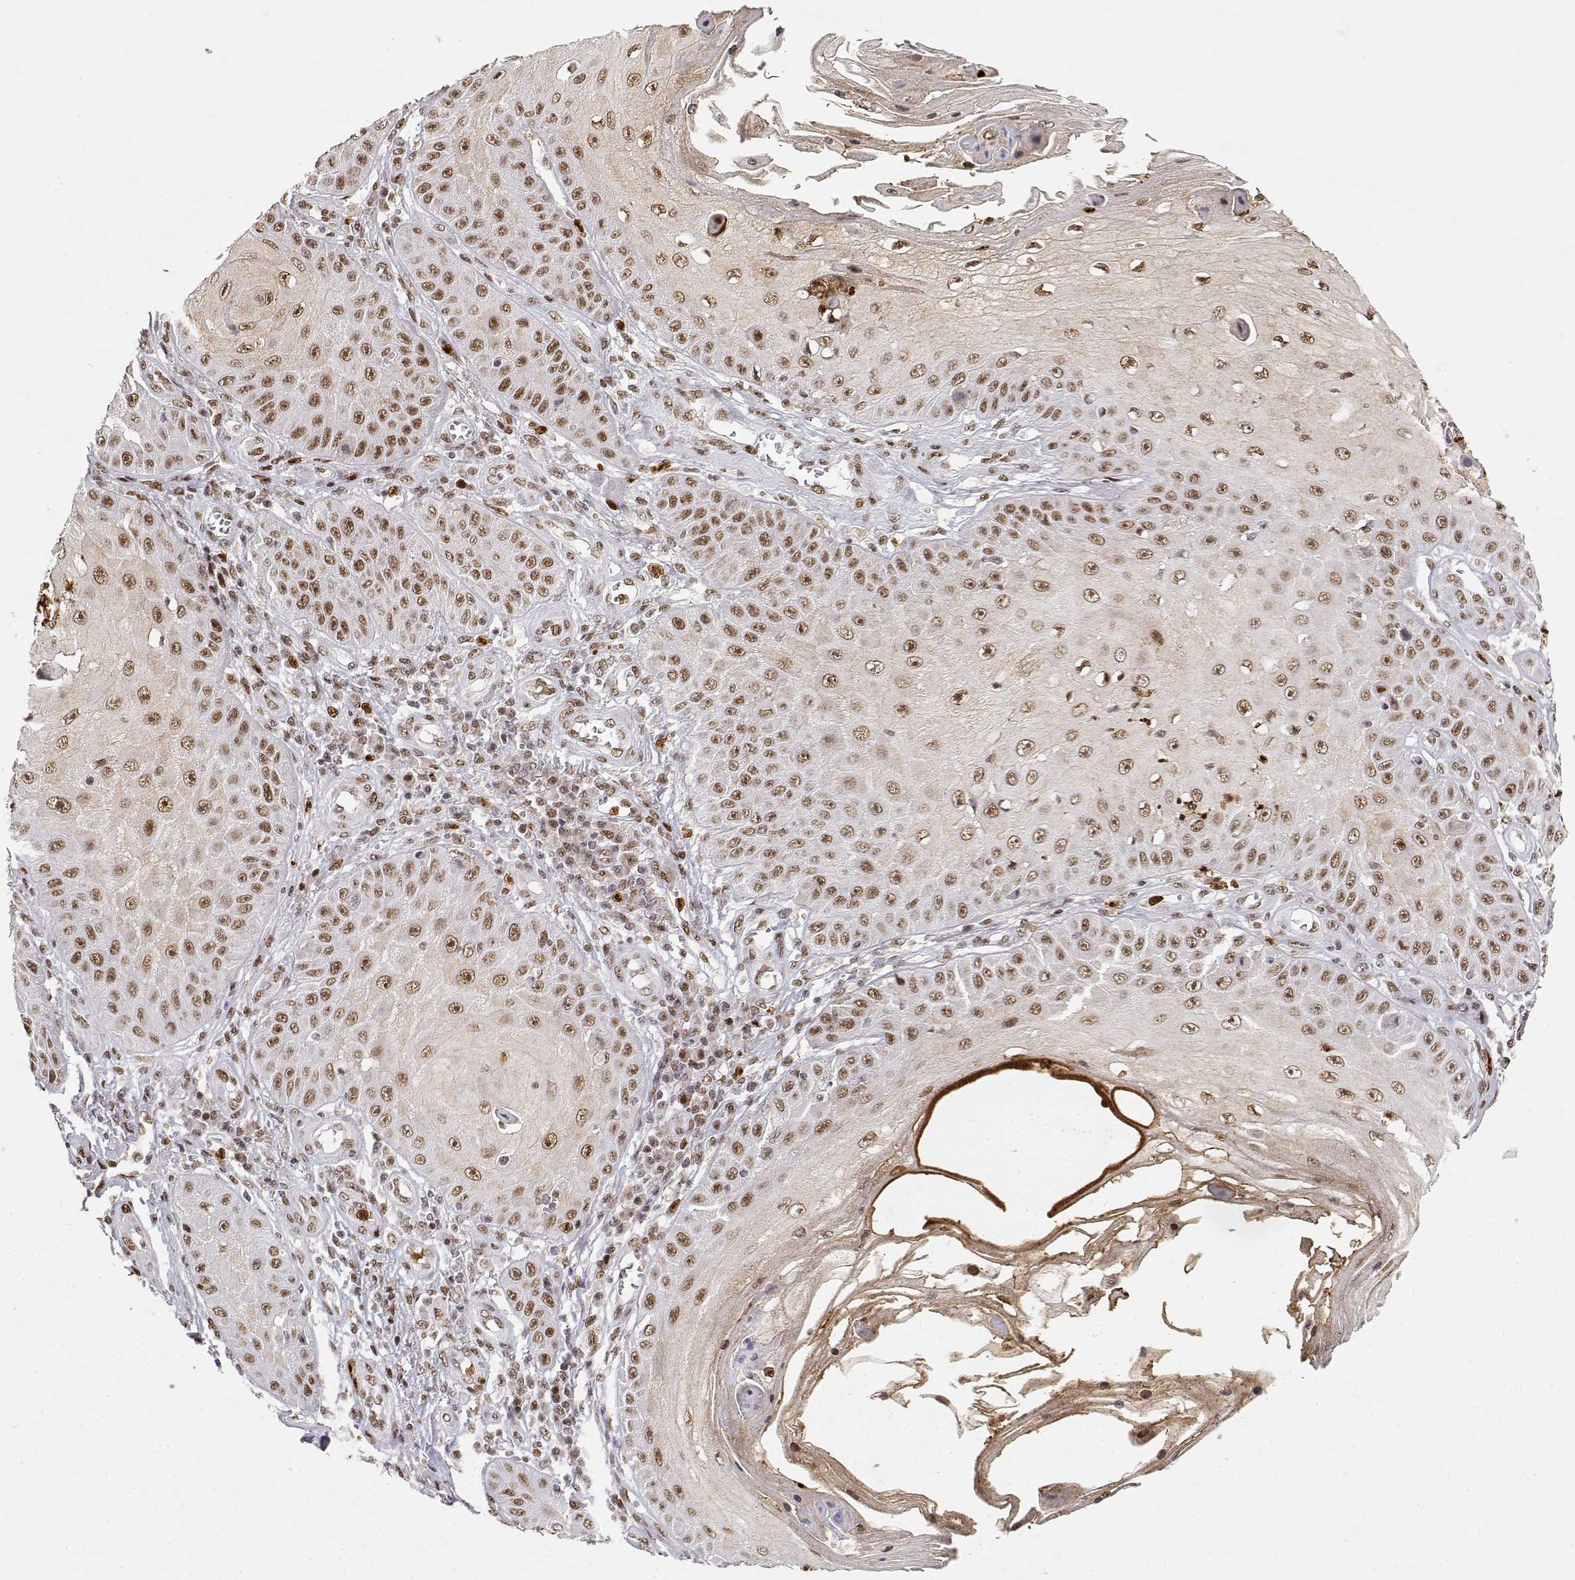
{"staining": {"intensity": "moderate", "quantity": ">75%", "location": "nuclear"}, "tissue": "skin cancer", "cell_type": "Tumor cells", "image_type": "cancer", "snomed": [{"axis": "morphology", "description": "Squamous cell carcinoma, NOS"}, {"axis": "topography", "description": "Skin"}], "caption": "Tumor cells display medium levels of moderate nuclear expression in about >75% of cells in human skin squamous cell carcinoma. The protein is stained brown, and the nuclei are stained in blue (DAB IHC with brightfield microscopy, high magnification).", "gene": "RSF1", "patient": {"sex": "male", "age": 70}}